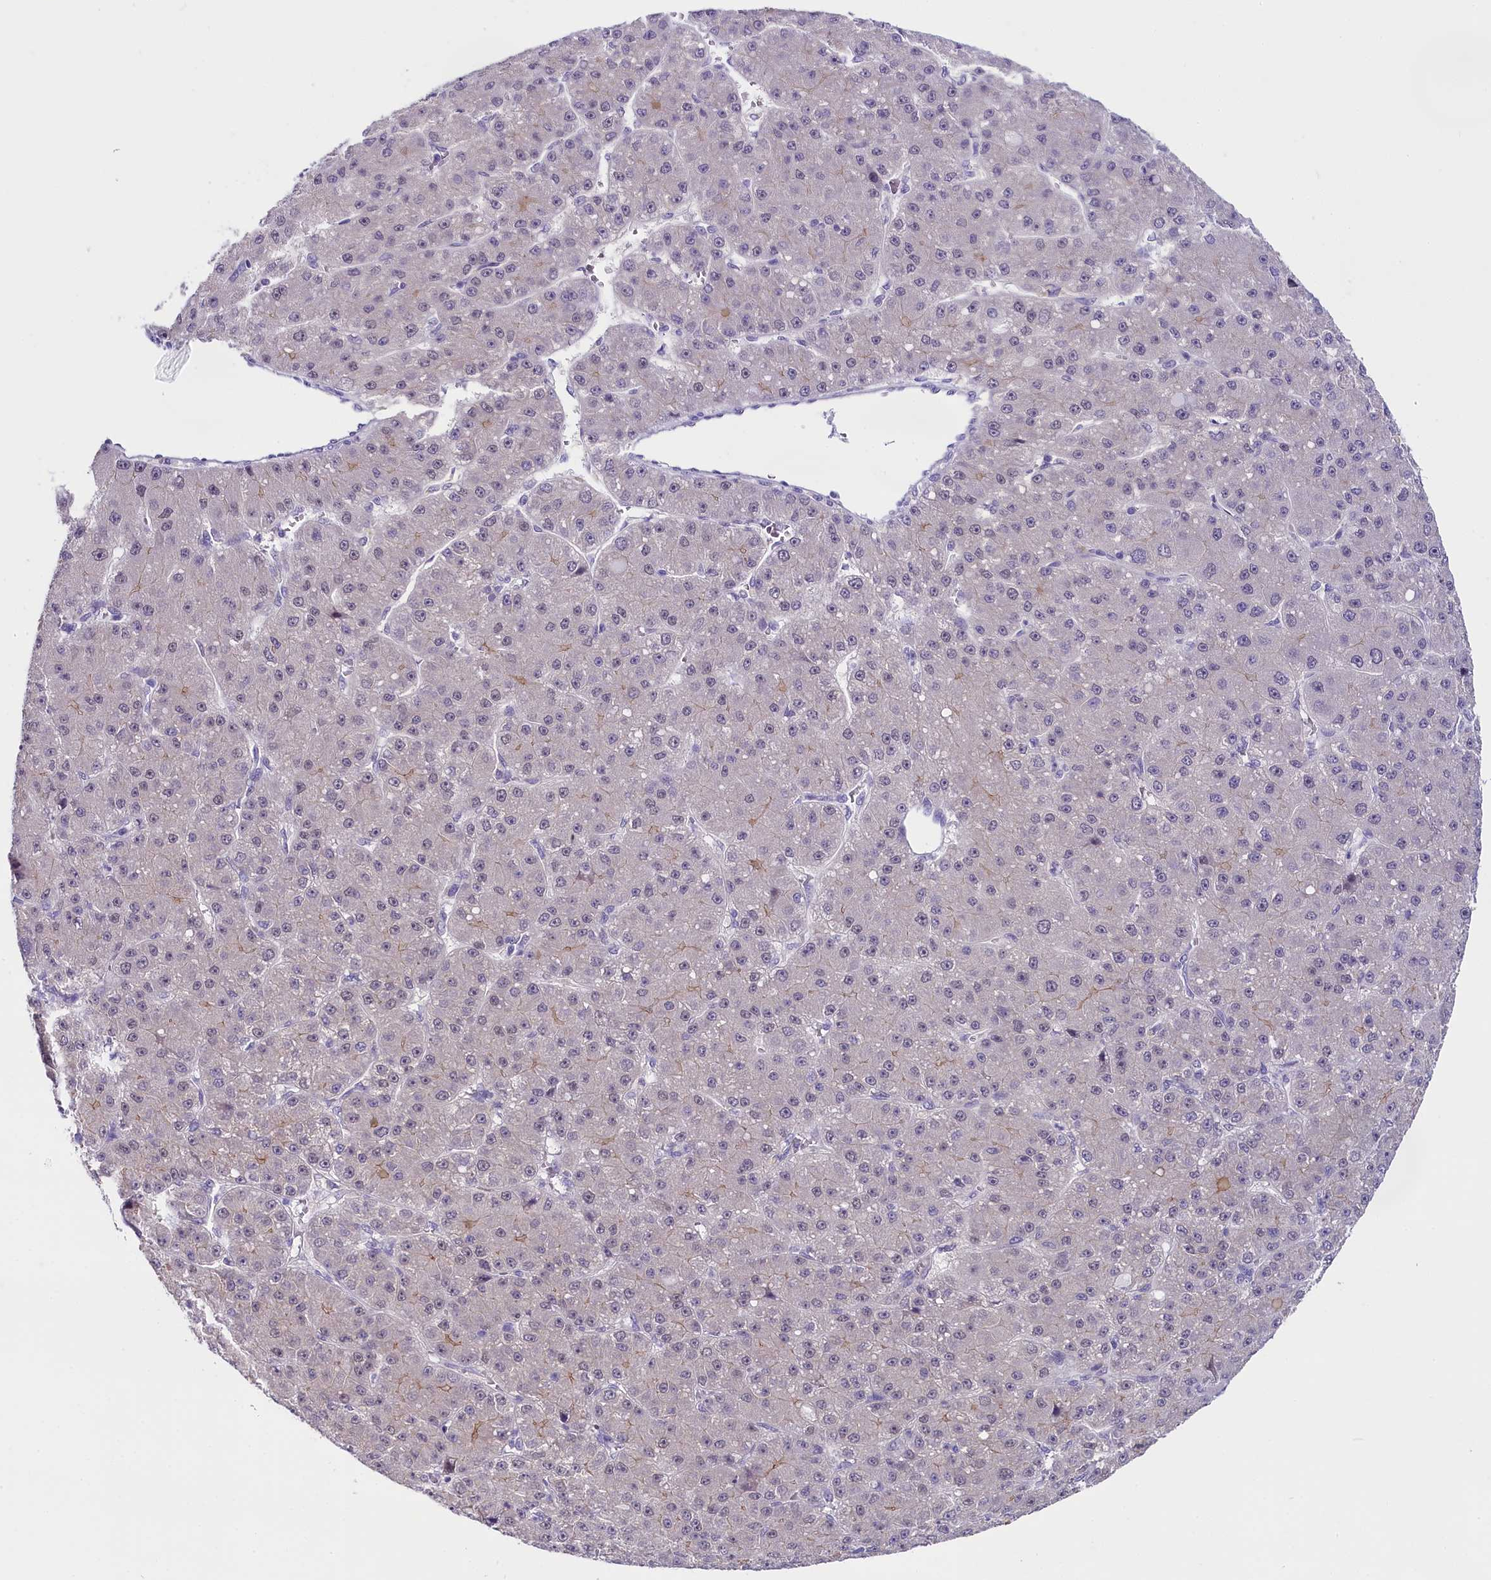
{"staining": {"intensity": "negative", "quantity": "none", "location": "none"}, "tissue": "liver cancer", "cell_type": "Tumor cells", "image_type": "cancer", "snomed": [{"axis": "morphology", "description": "Carcinoma, Hepatocellular, NOS"}, {"axis": "topography", "description": "Liver"}], "caption": "Immunohistochemical staining of human hepatocellular carcinoma (liver) shows no significant expression in tumor cells.", "gene": "OSGEP", "patient": {"sex": "male", "age": 67}}